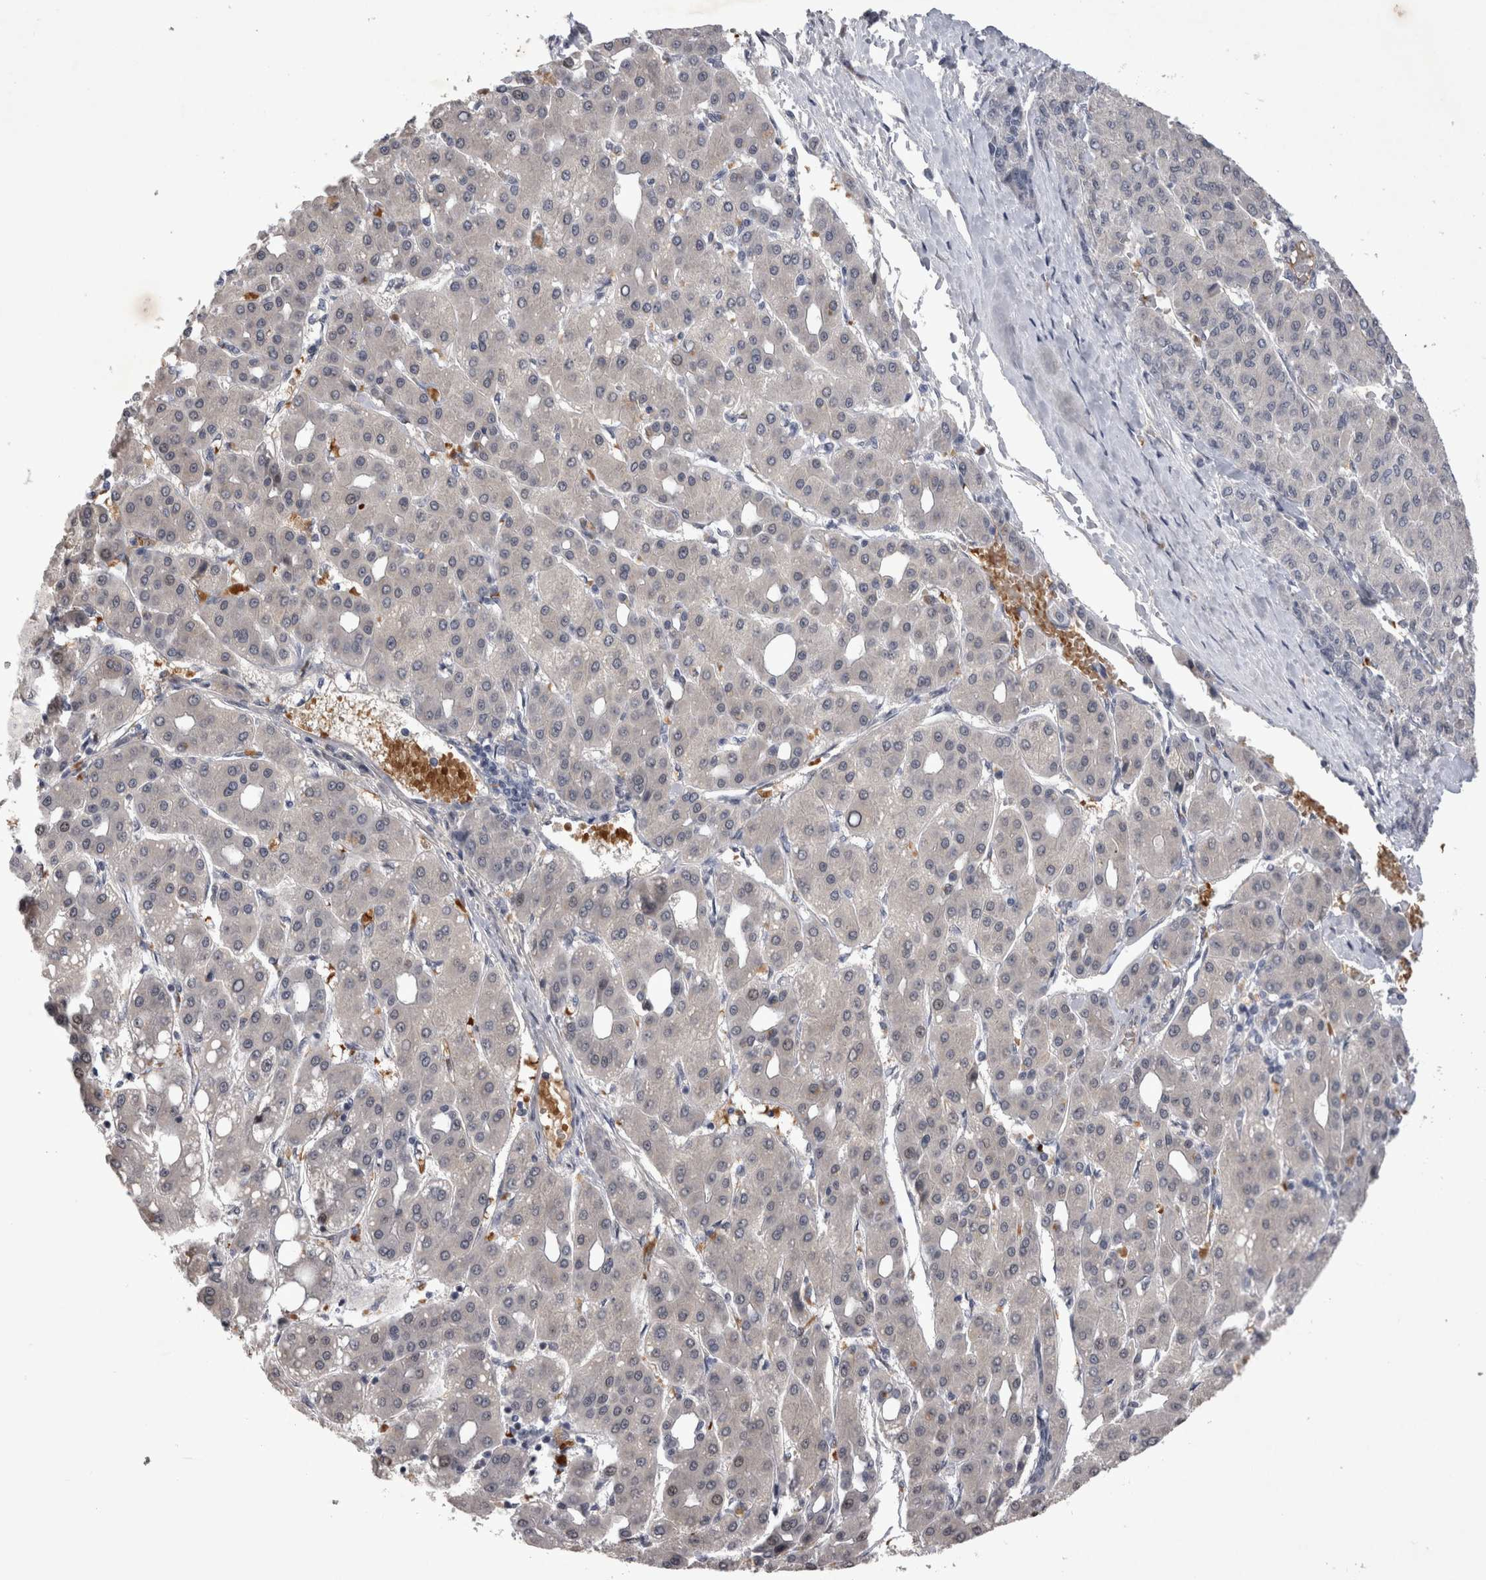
{"staining": {"intensity": "negative", "quantity": "none", "location": "none"}, "tissue": "liver cancer", "cell_type": "Tumor cells", "image_type": "cancer", "snomed": [{"axis": "morphology", "description": "Carcinoma, Hepatocellular, NOS"}, {"axis": "topography", "description": "Liver"}], "caption": "High power microscopy micrograph of an immunohistochemistry (IHC) photomicrograph of liver cancer, revealing no significant staining in tumor cells.", "gene": "IFI44", "patient": {"sex": "male", "age": 65}}